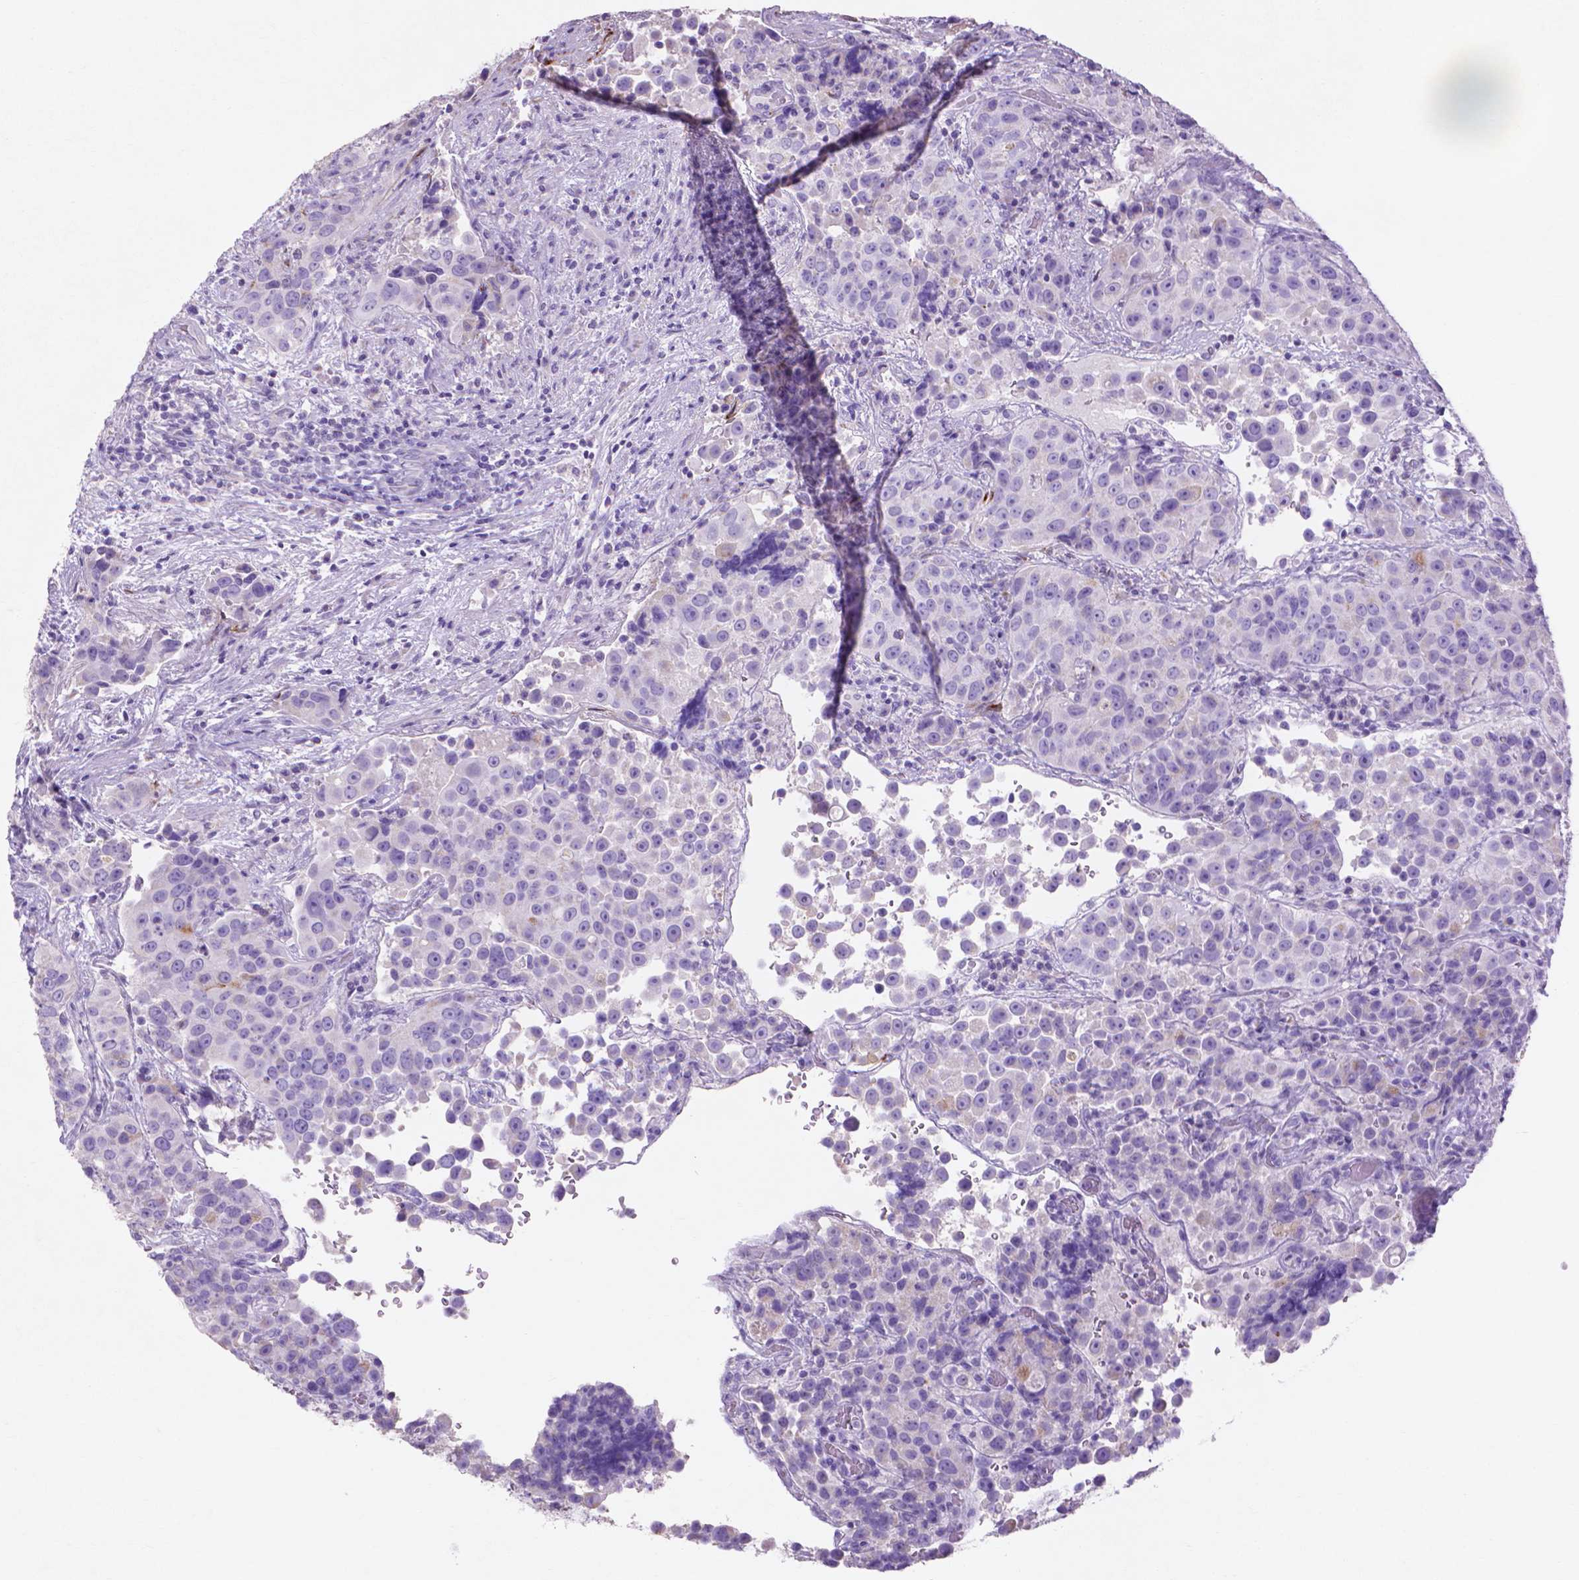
{"staining": {"intensity": "negative", "quantity": "none", "location": "none"}, "tissue": "urothelial cancer", "cell_type": "Tumor cells", "image_type": "cancer", "snomed": [{"axis": "morphology", "description": "Urothelial carcinoma, NOS"}, {"axis": "topography", "description": "Urinary bladder"}], "caption": "DAB immunohistochemical staining of transitional cell carcinoma exhibits no significant positivity in tumor cells.", "gene": "MMP11", "patient": {"sex": "male", "age": 52}}